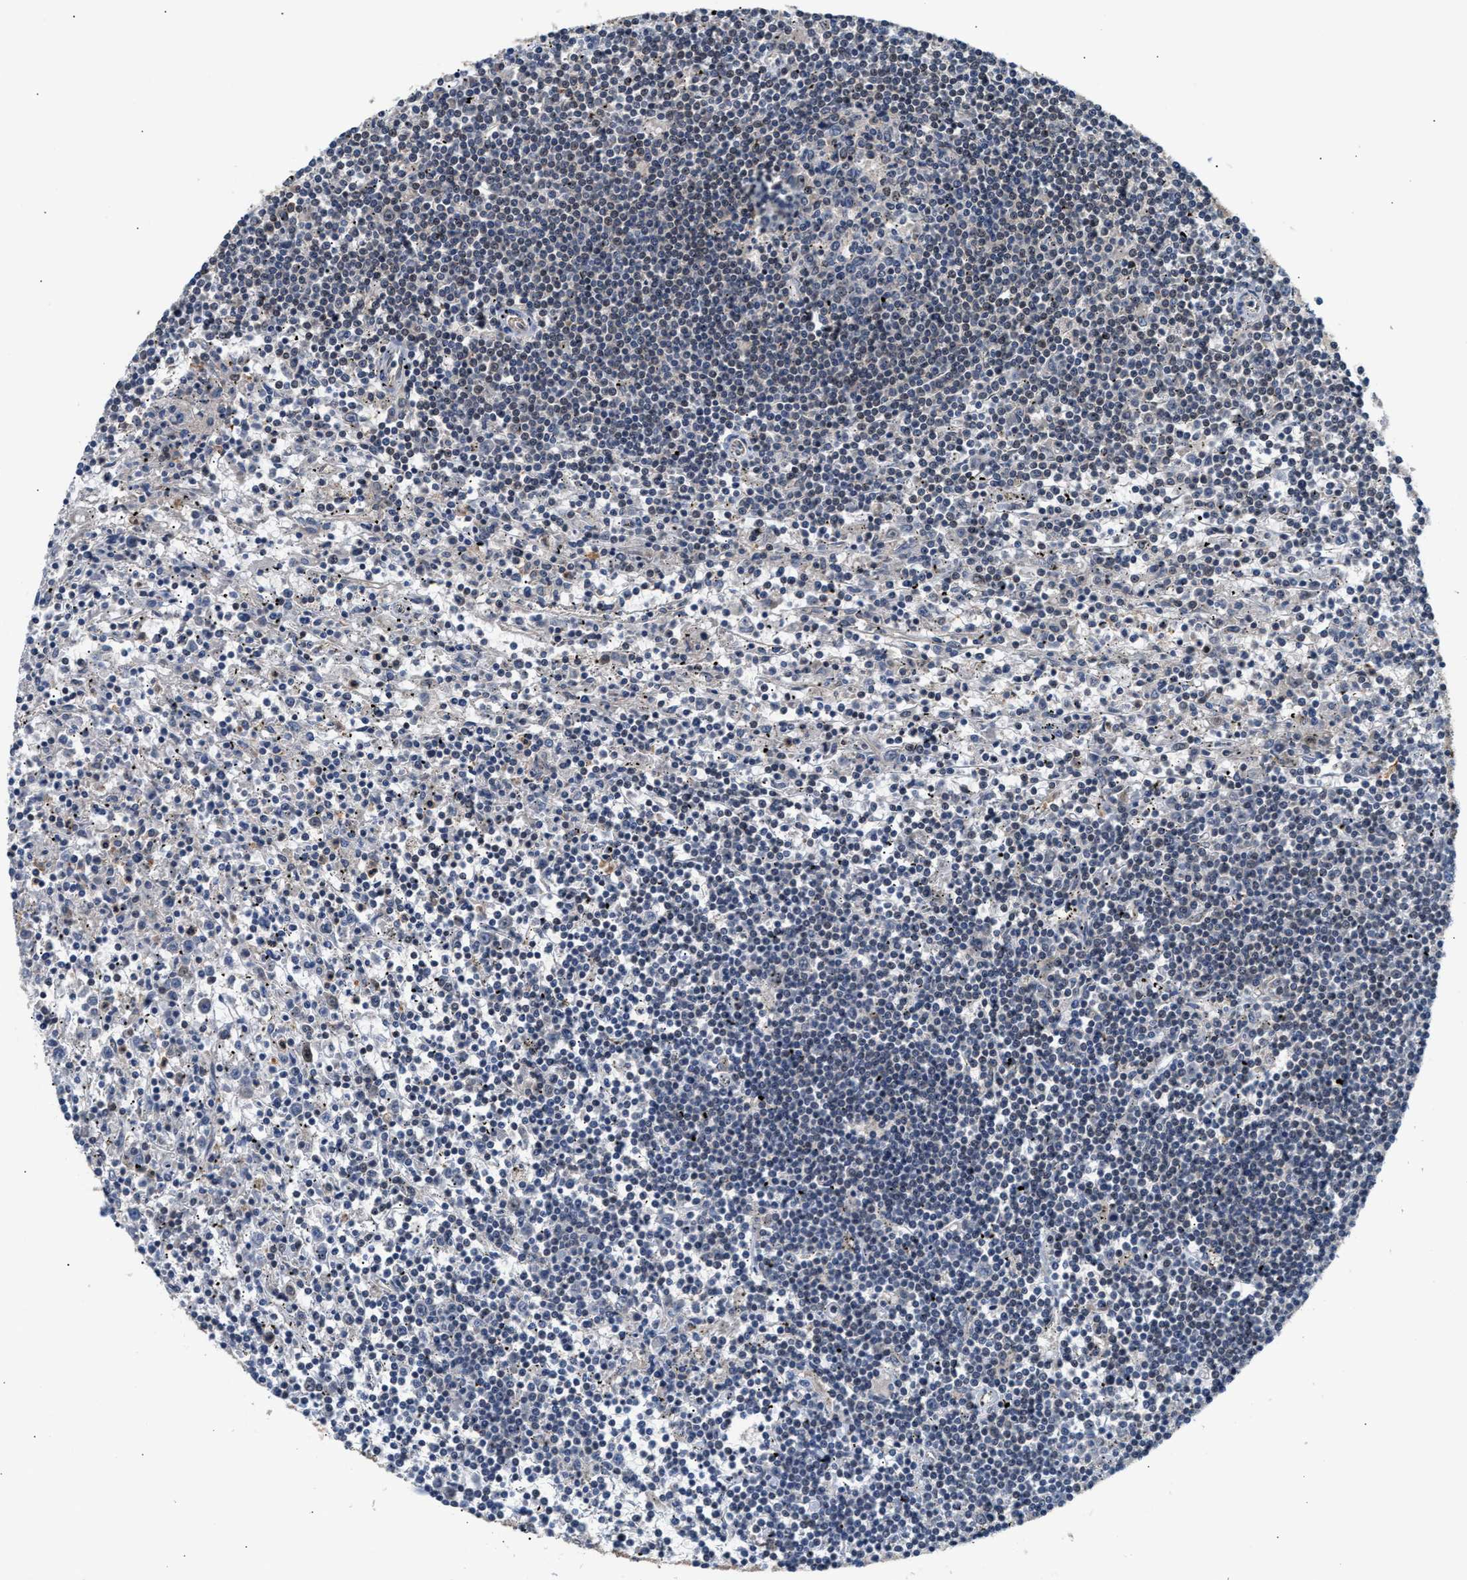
{"staining": {"intensity": "negative", "quantity": "none", "location": "none"}, "tissue": "lymphoma", "cell_type": "Tumor cells", "image_type": "cancer", "snomed": [{"axis": "morphology", "description": "Malignant lymphoma, non-Hodgkin's type, Low grade"}, {"axis": "topography", "description": "Spleen"}], "caption": "Low-grade malignant lymphoma, non-Hodgkin's type was stained to show a protein in brown. There is no significant positivity in tumor cells. The staining is performed using DAB brown chromogen with nuclei counter-stained in using hematoxylin.", "gene": "RAB29", "patient": {"sex": "male", "age": 76}}